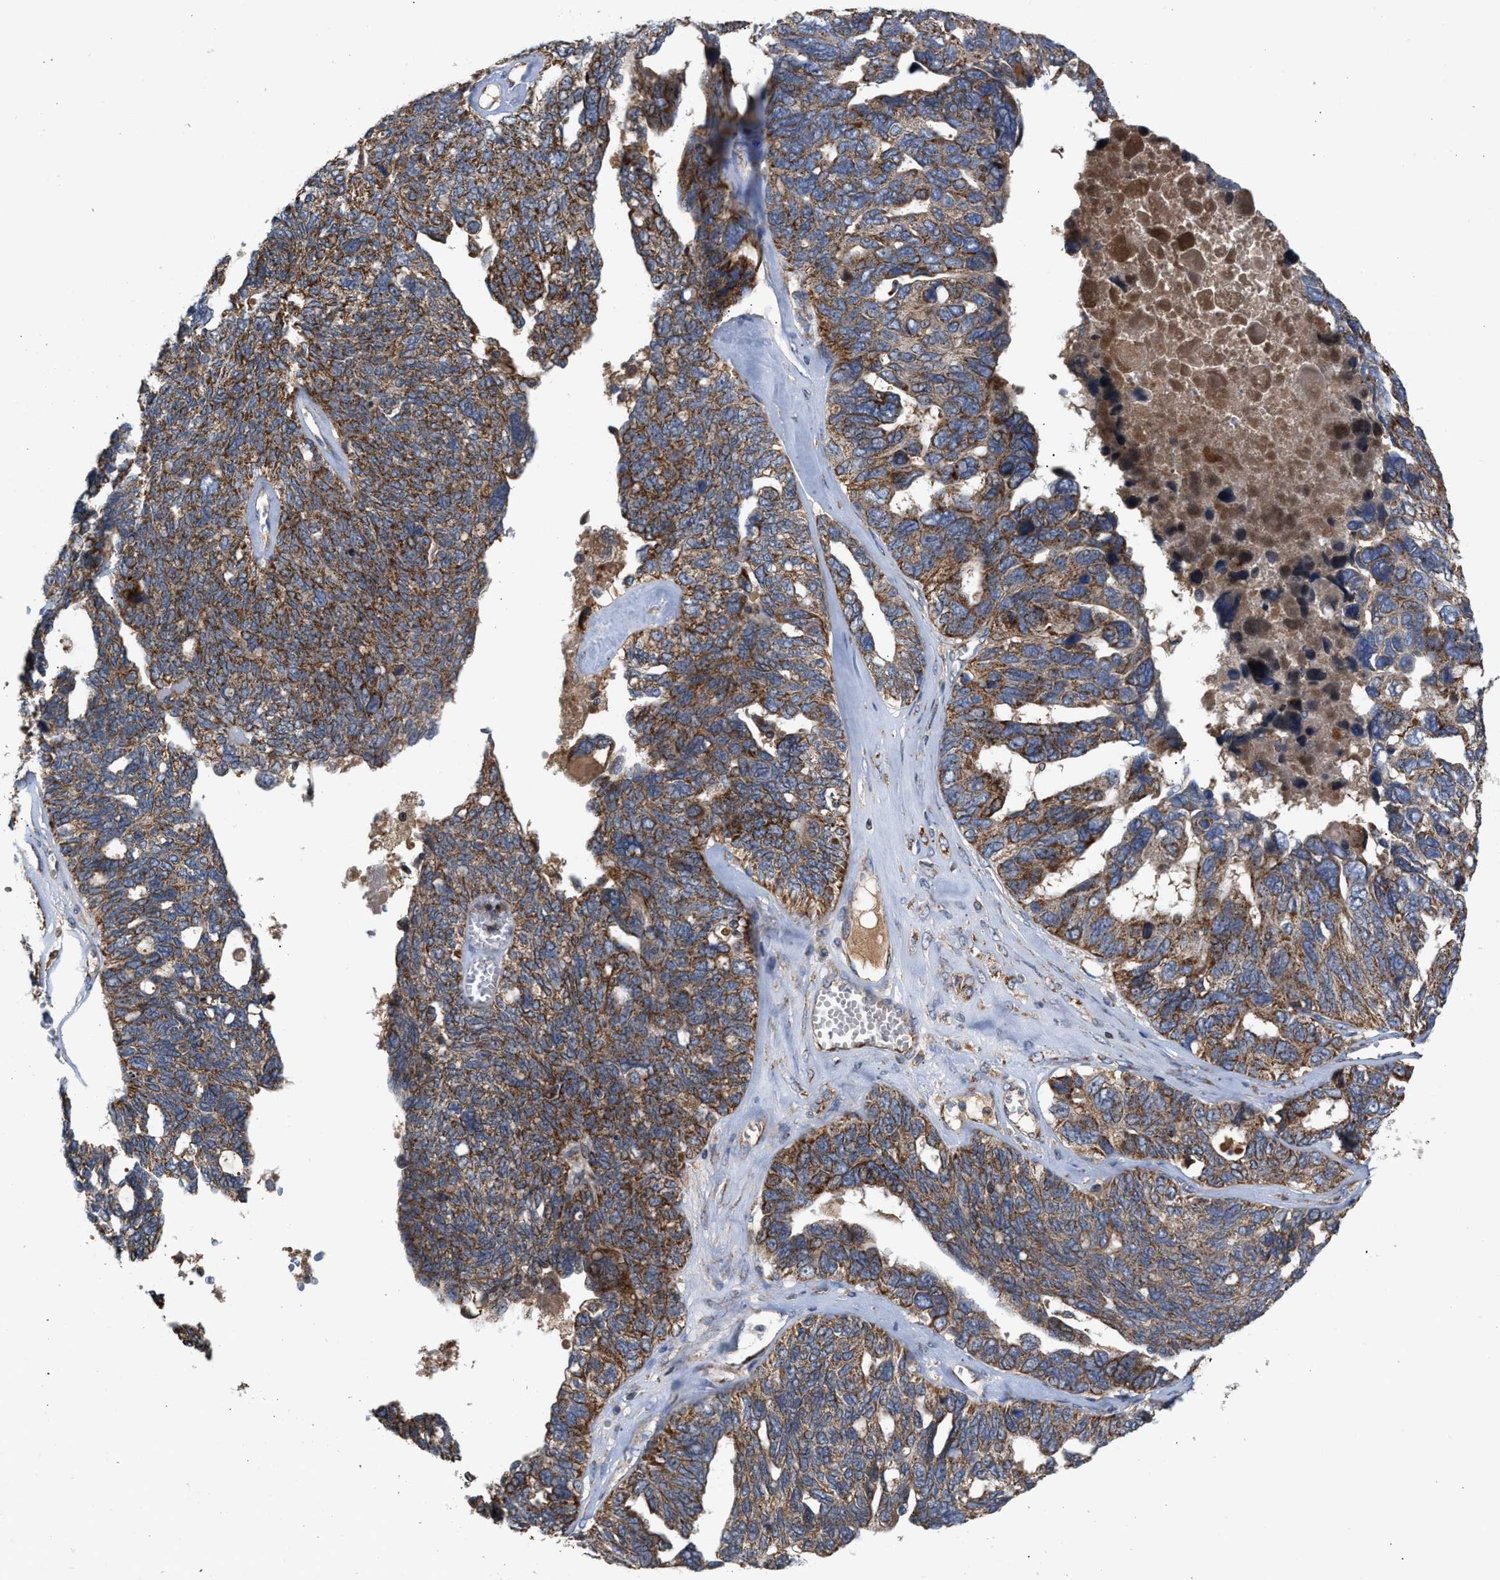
{"staining": {"intensity": "moderate", "quantity": ">75%", "location": "cytoplasmic/membranous"}, "tissue": "ovarian cancer", "cell_type": "Tumor cells", "image_type": "cancer", "snomed": [{"axis": "morphology", "description": "Cystadenocarcinoma, serous, NOS"}, {"axis": "topography", "description": "Ovary"}], "caption": "Ovarian cancer was stained to show a protein in brown. There is medium levels of moderate cytoplasmic/membranous expression in about >75% of tumor cells. The protein is stained brown, and the nuclei are stained in blue (DAB (3,3'-diaminobenzidine) IHC with brightfield microscopy, high magnification).", "gene": "TACO1", "patient": {"sex": "female", "age": 79}}